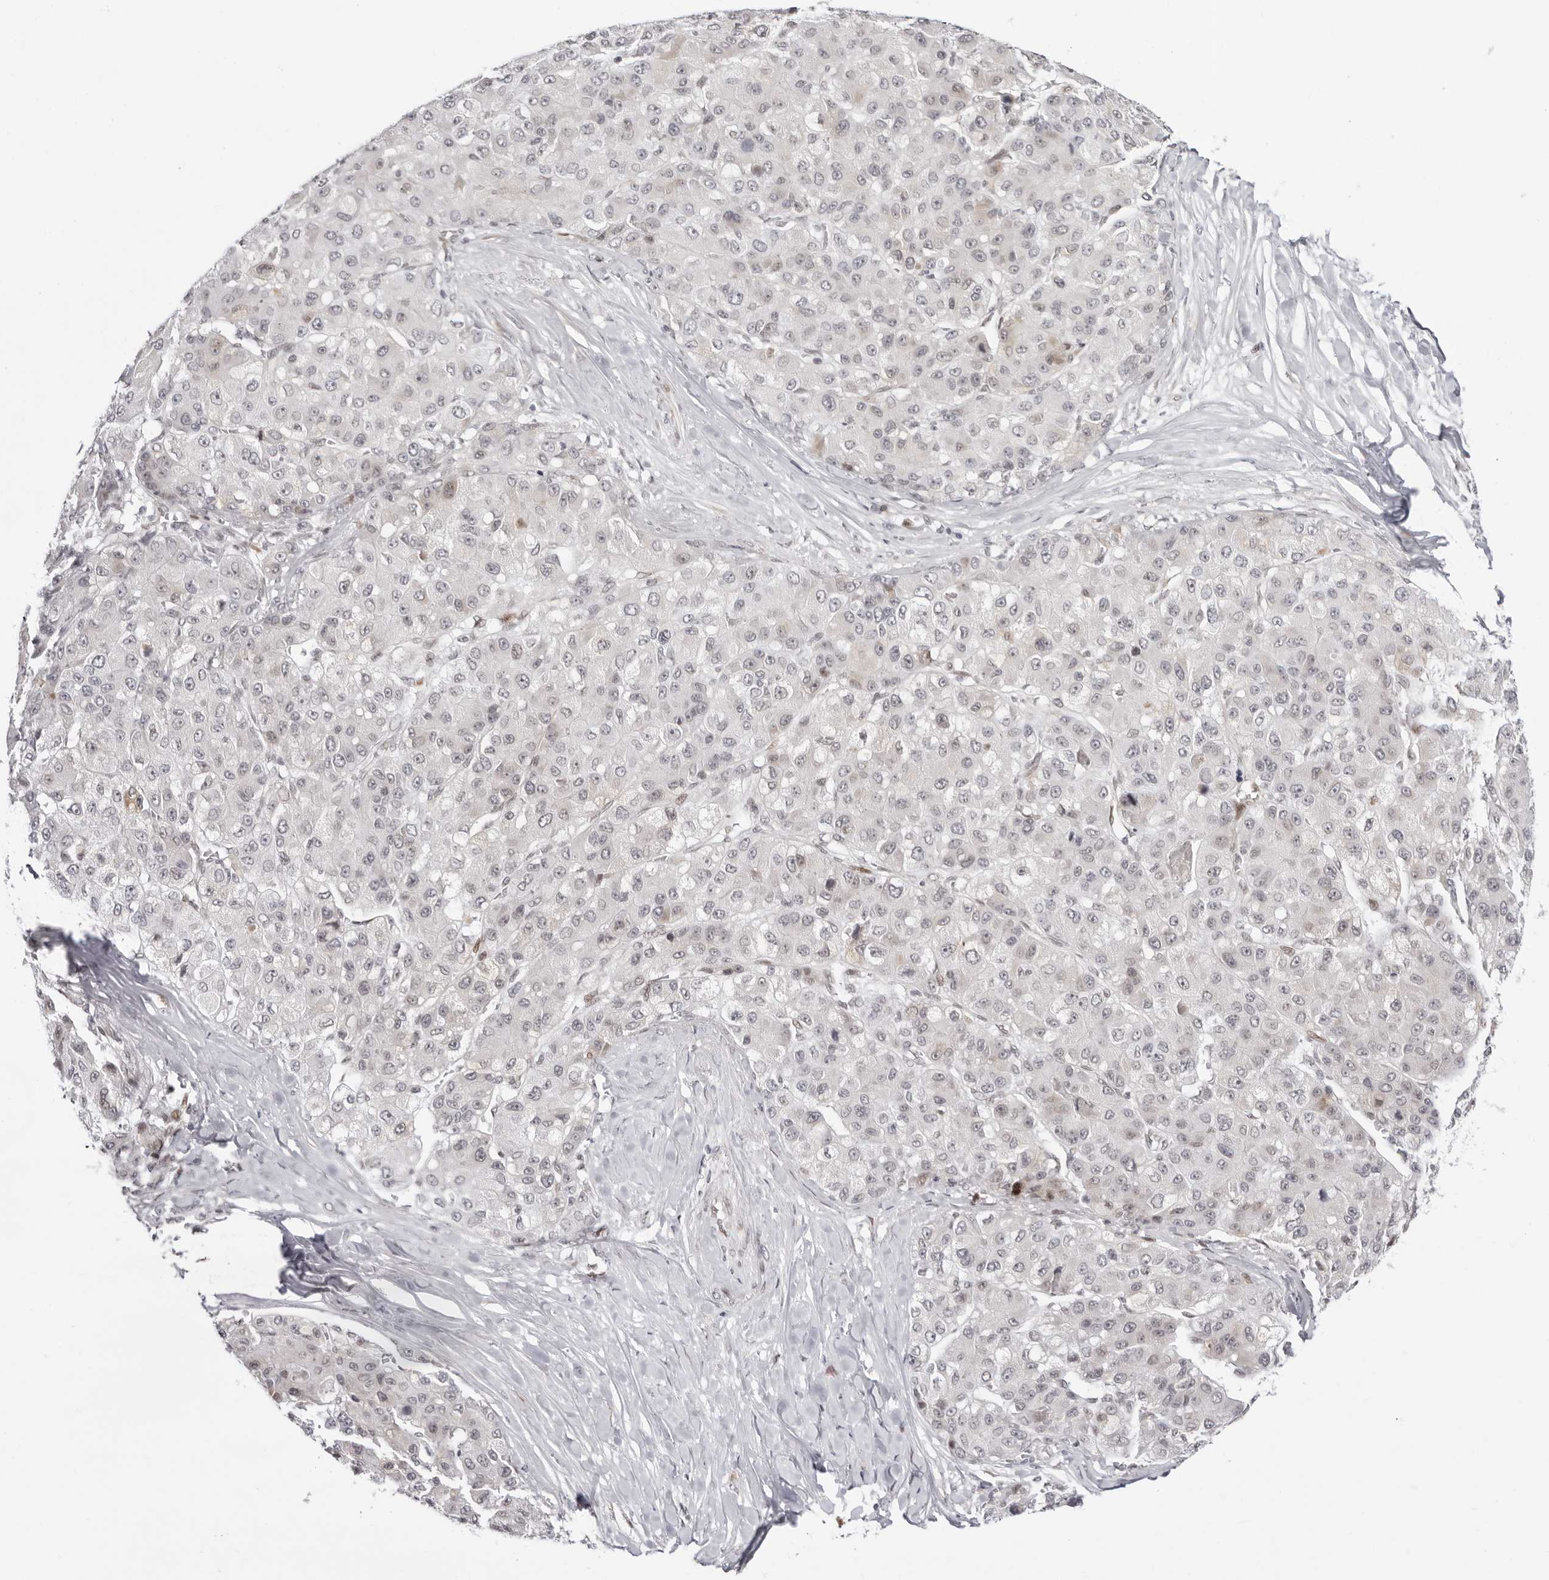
{"staining": {"intensity": "negative", "quantity": "none", "location": "none"}, "tissue": "liver cancer", "cell_type": "Tumor cells", "image_type": "cancer", "snomed": [{"axis": "morphology", "description": "Carcinoma, Hepatocellular, NOS"}, {"axis": "topography", "description": "Liver"}], "caption": "Tumor cells are negative for brown protein staining in liver hepatocellular carcinoma. (Brightfield microscopy of DAB (3,3'-diaminobenzidine) immunohistochemistry (IHC) at high magnification).", "gene": "NTPCR", "patient": {"sex": "male", "age": 80}}